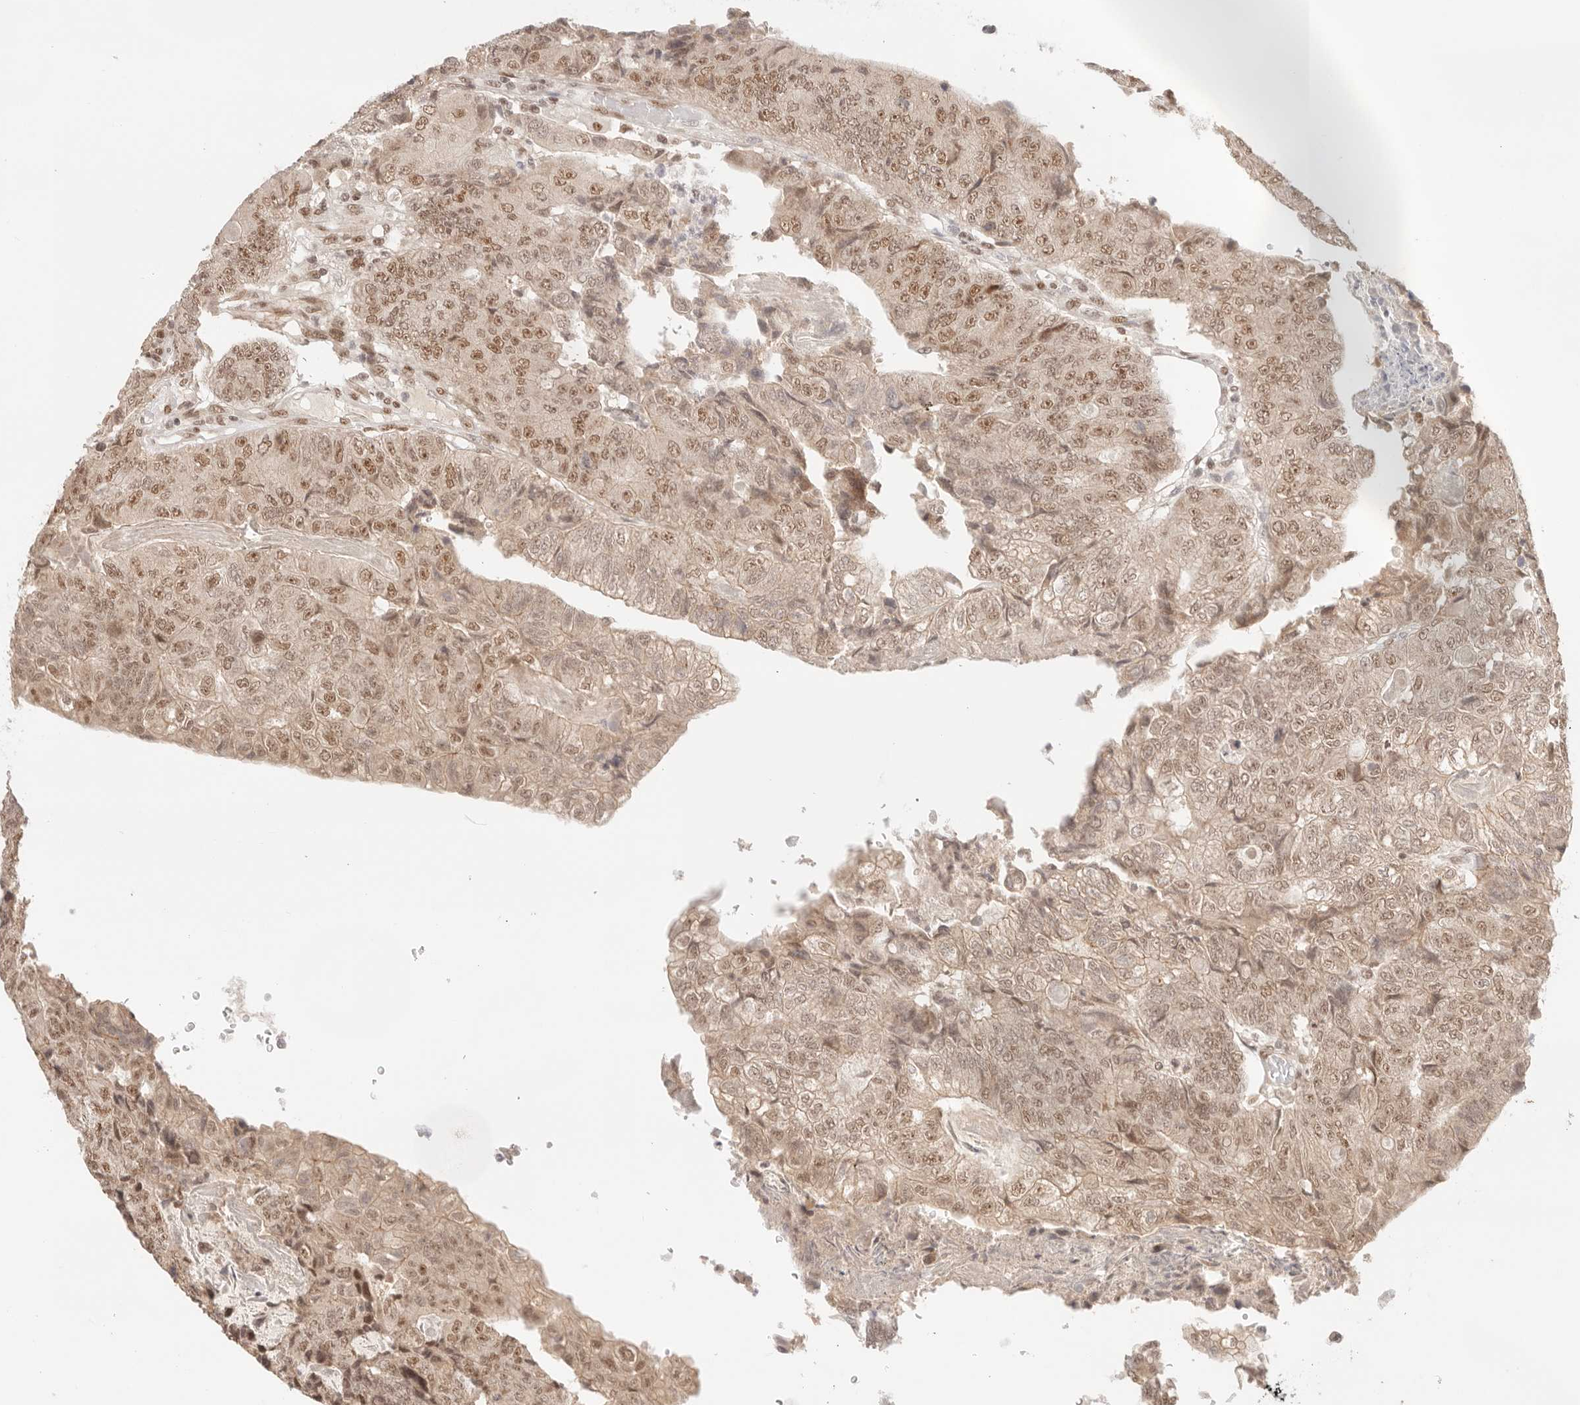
{"staining": {"intensity": "moderate", "quantity": ">75%", "location": "nuclear"}, "tissue": "colorectal cancer", "cell_type": "Tumor cells", "image_type": "cancer", "snomed": [{"axis": "morphology", "description": "Adenocarcinoma, NOS"}, {"axis": "topography", "description": "Colon"}], "caption": "This is a photomicrograph of immunohistochemistry (IHC) staining of colorectal cancer, which shows moderate staining in the nuclear of tumor cells.", "gene": "GTF2E2", "patient": {"sex": "female", "age": 67}}